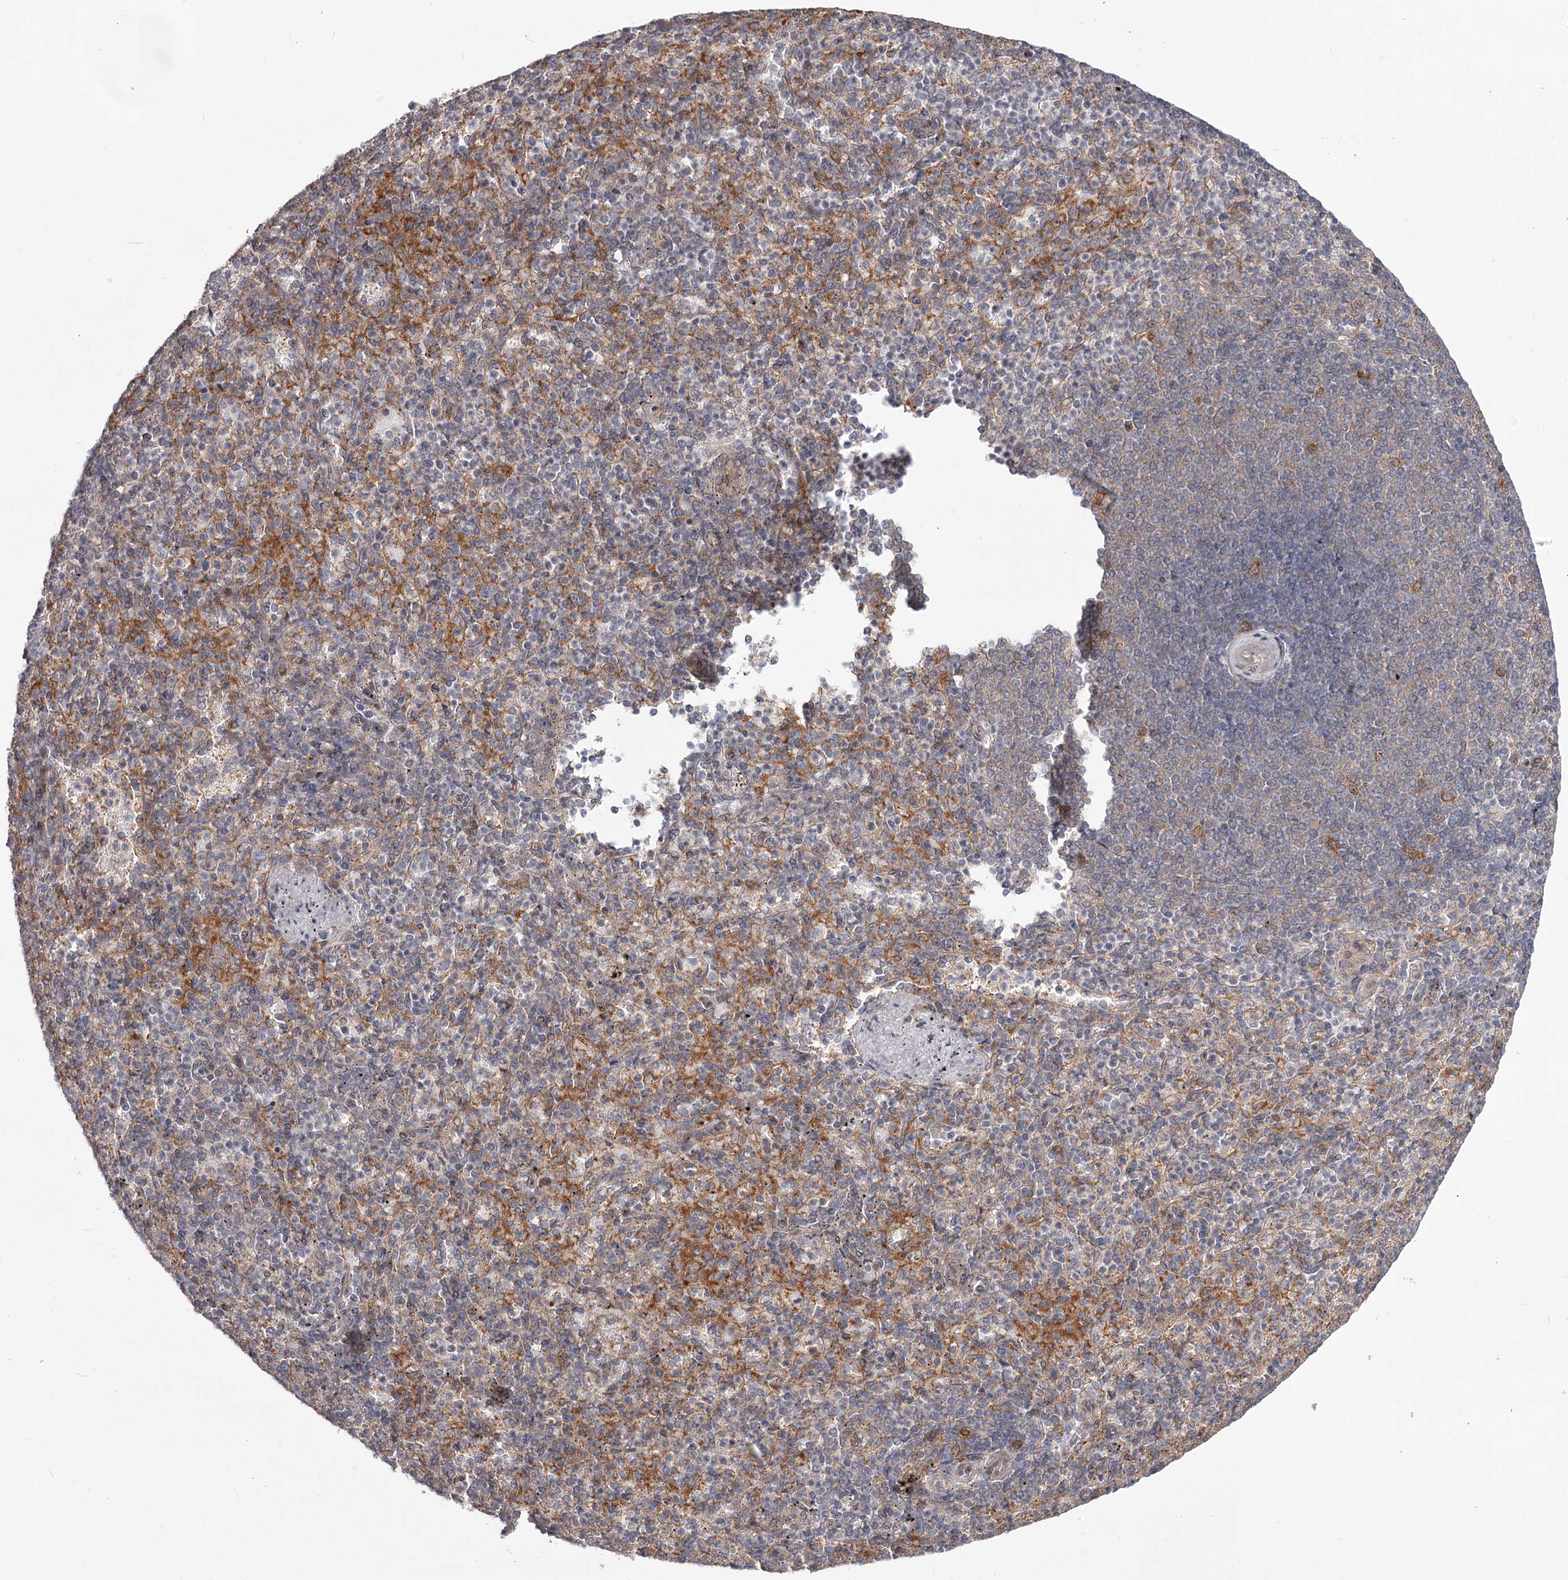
{"staining": {"intensity": "moderate", "quantity": "25%-75%", "location": "cytoplasmic/membranous"}, "tissue": "spleen", "cell_type": "Cells in red pulp", "image_type": "normal", "snomed": [{"axis": "morphology", "description": "Normal tissue, NOS"}, {"axis": "topography", "description": "Spleen"}], "caption": "A brown stain shows moderate cytoplasmic/membranous staining of a protein in cells in red pulp of unremarkable human spleen.", "gene": "CCNG2", "patient": {"sex": "female", "age": 74}}